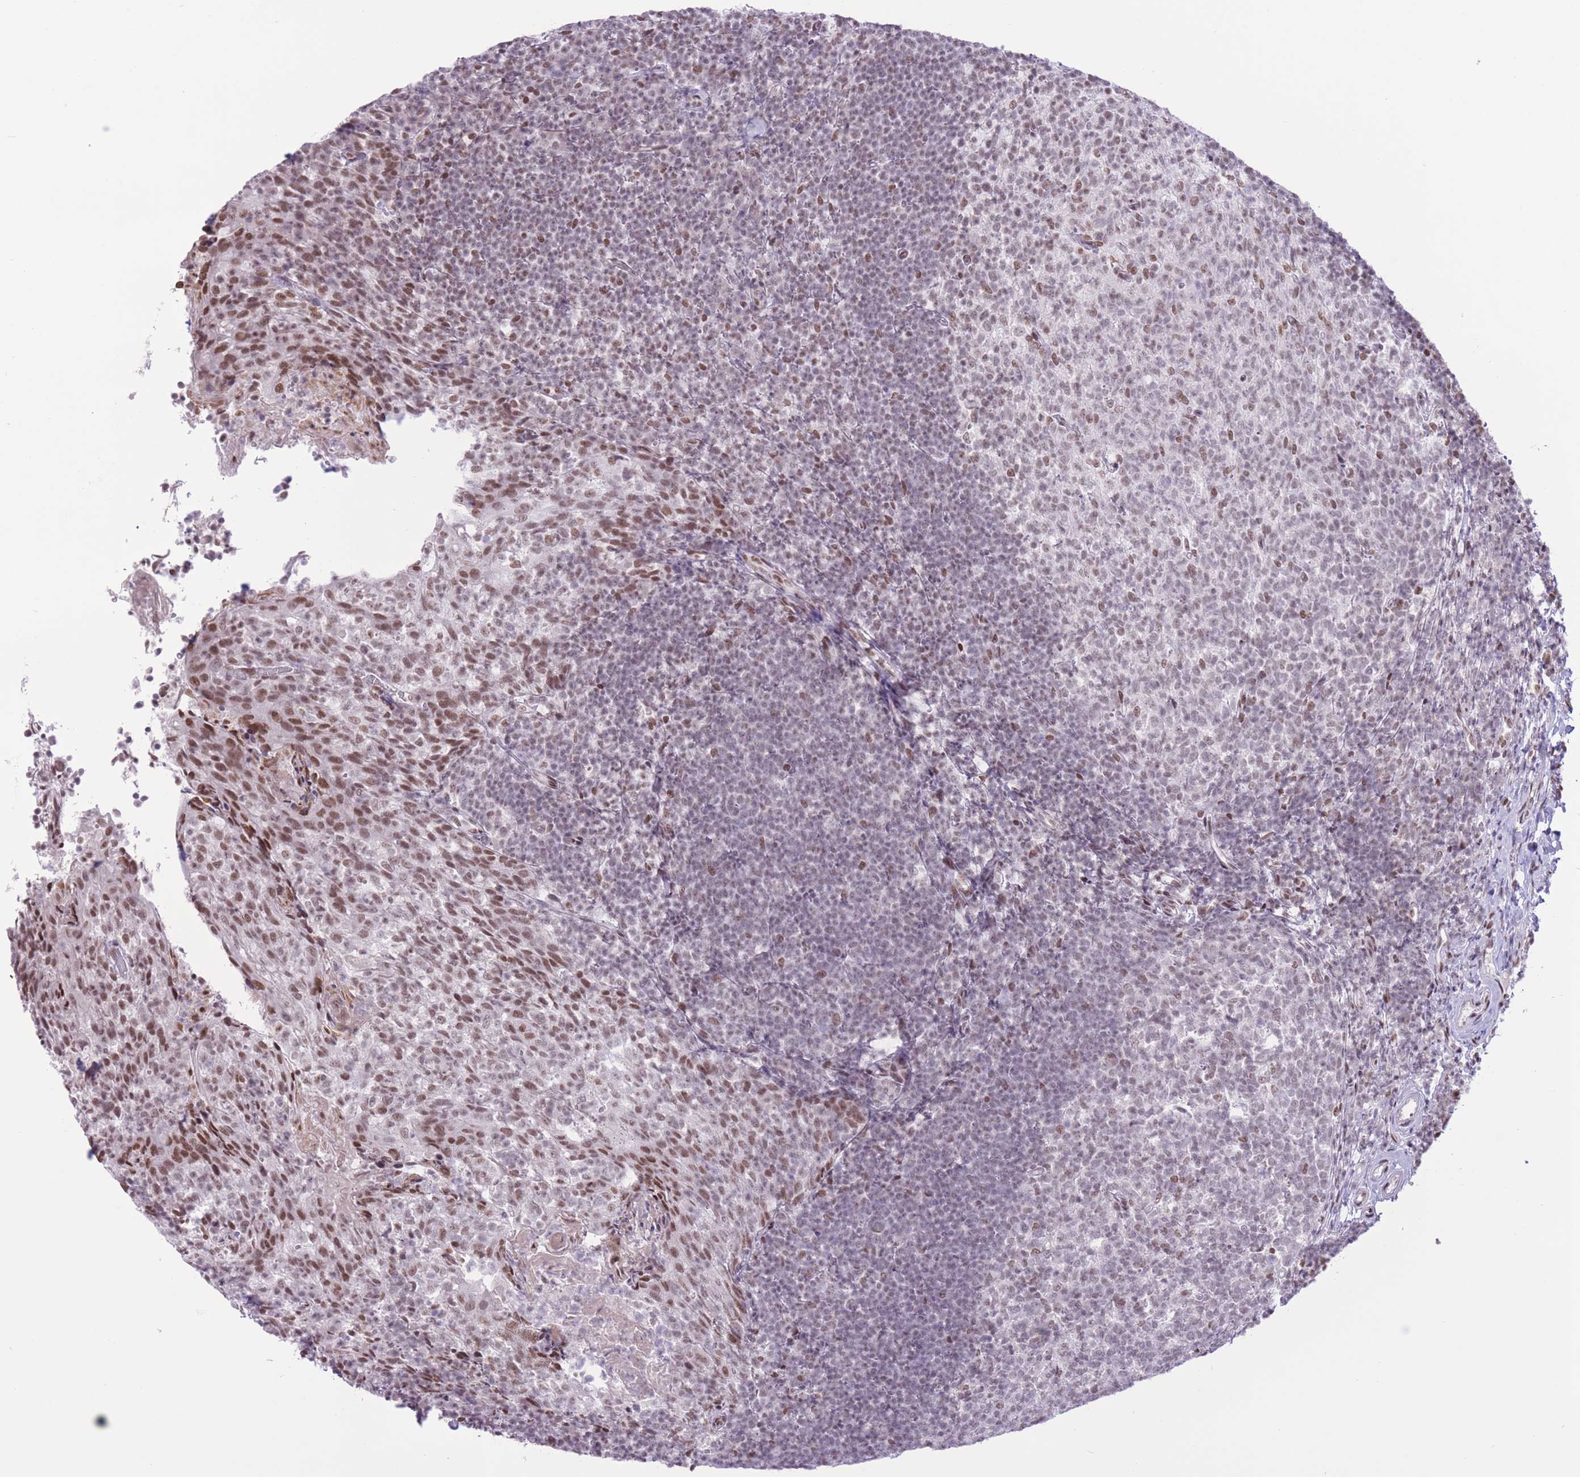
{"staining": {"intensity": "moderate", "quantity": "25%-75%", "location": "nuclear"}, "tissue": "tonsil", "cell_type": "Germinal center cells", "image_type": "normal", "snomed": [{"axis": "morphology", "description": "Normal tissue, NOS"}, {"axis": "topography", "description": "Tonsil"}], "caption": "Normal tonsil was stained to show a protein in brown. There is medium levels of moderate nuclear expression in approximately 25%-75% of germinal center cells.", "gene": "ZBED5", "patient": {"sex": "female", "age": 10}}